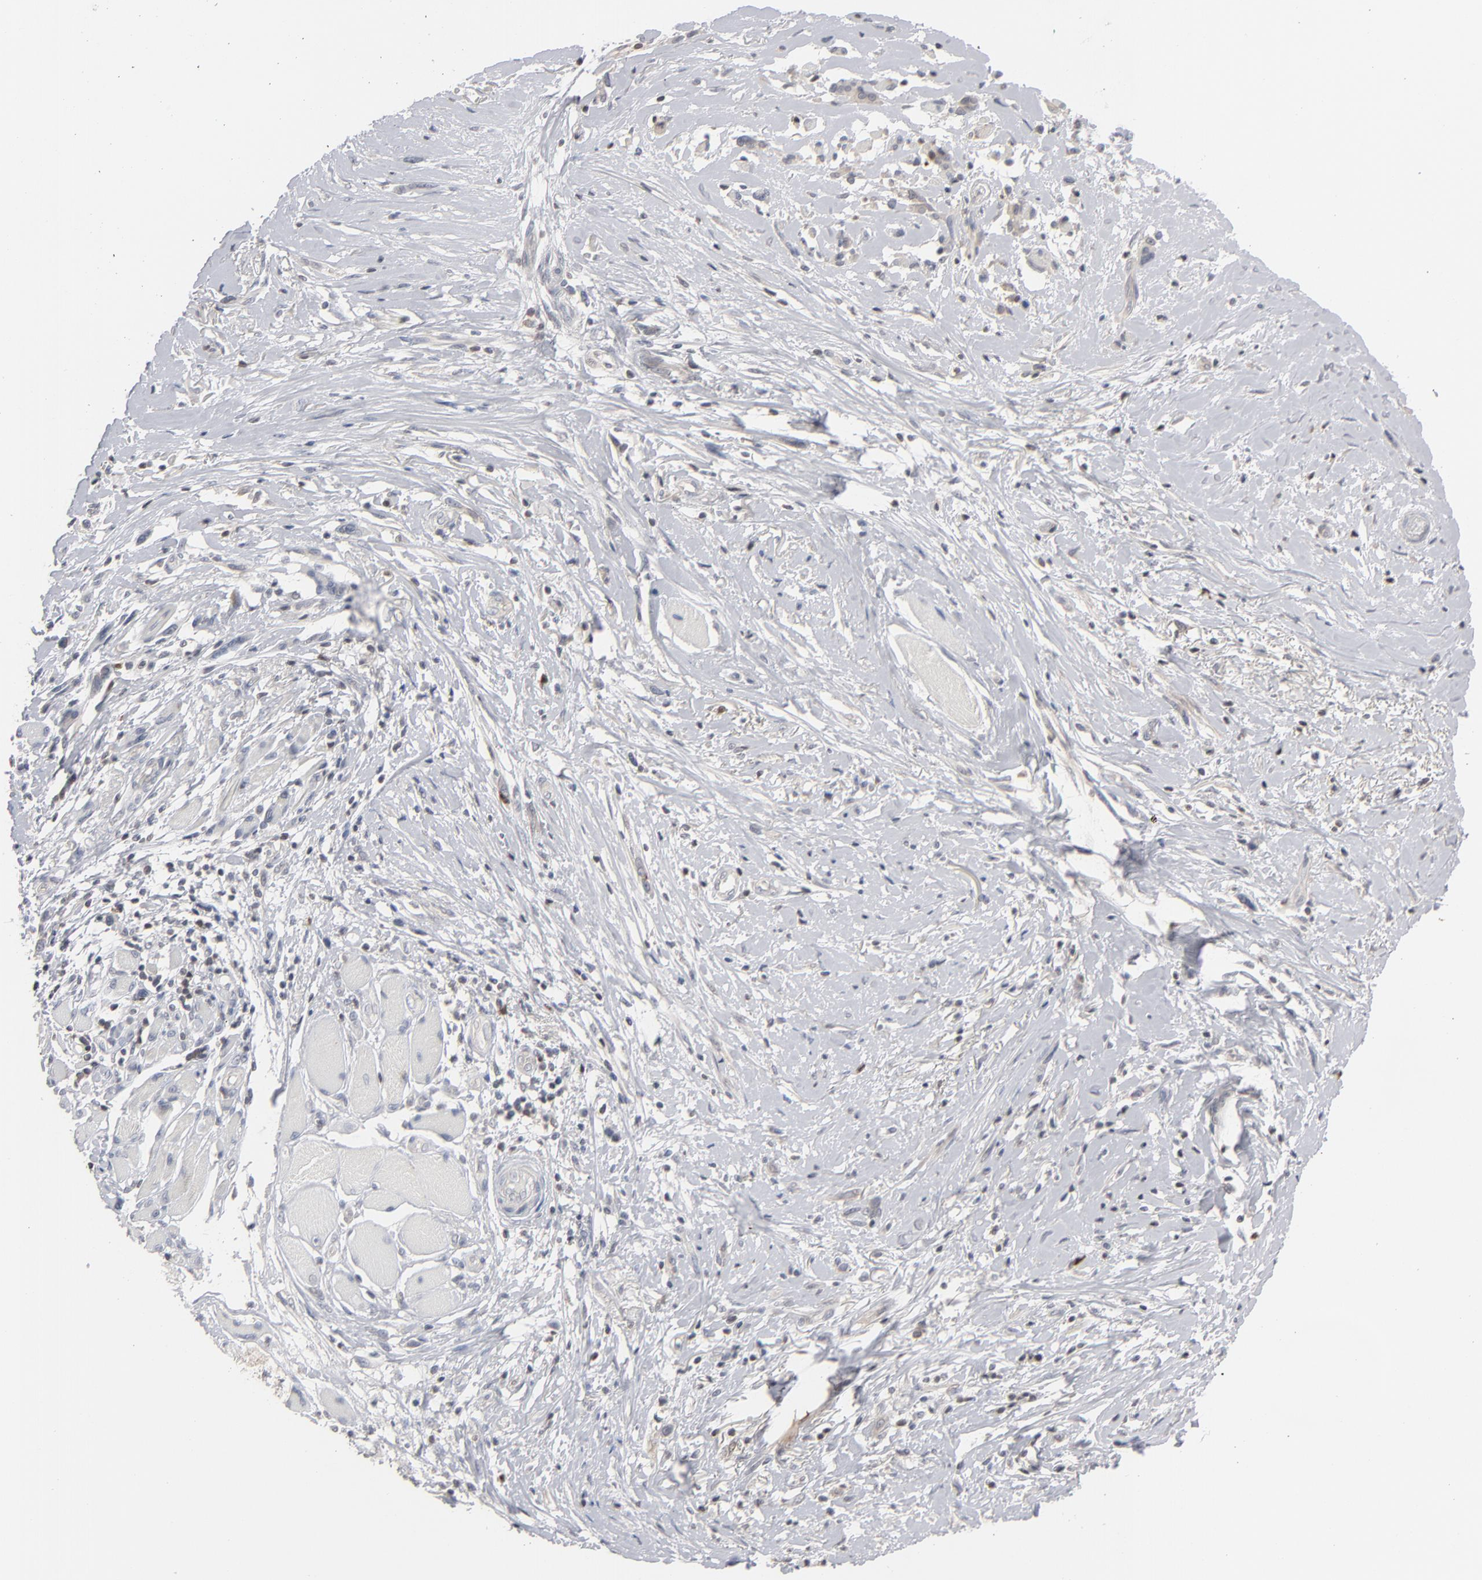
{"staining": {"intensity": "negative", "quantity": "none", "location": "none"}, "tissue": "melanoma", "cell_type": "Tumor cells", "image_type": "cancer", "snomed": [{"axis": "morphology", "description": "Malignant melanoma, NOS"}, {"axis": "topography", "description": "Skin"}], "caption": "Tumor cells show no significant positivity in malignant melanoma.", "gene": "STAT4", "patient": {"sex": "male", "age": 91}}